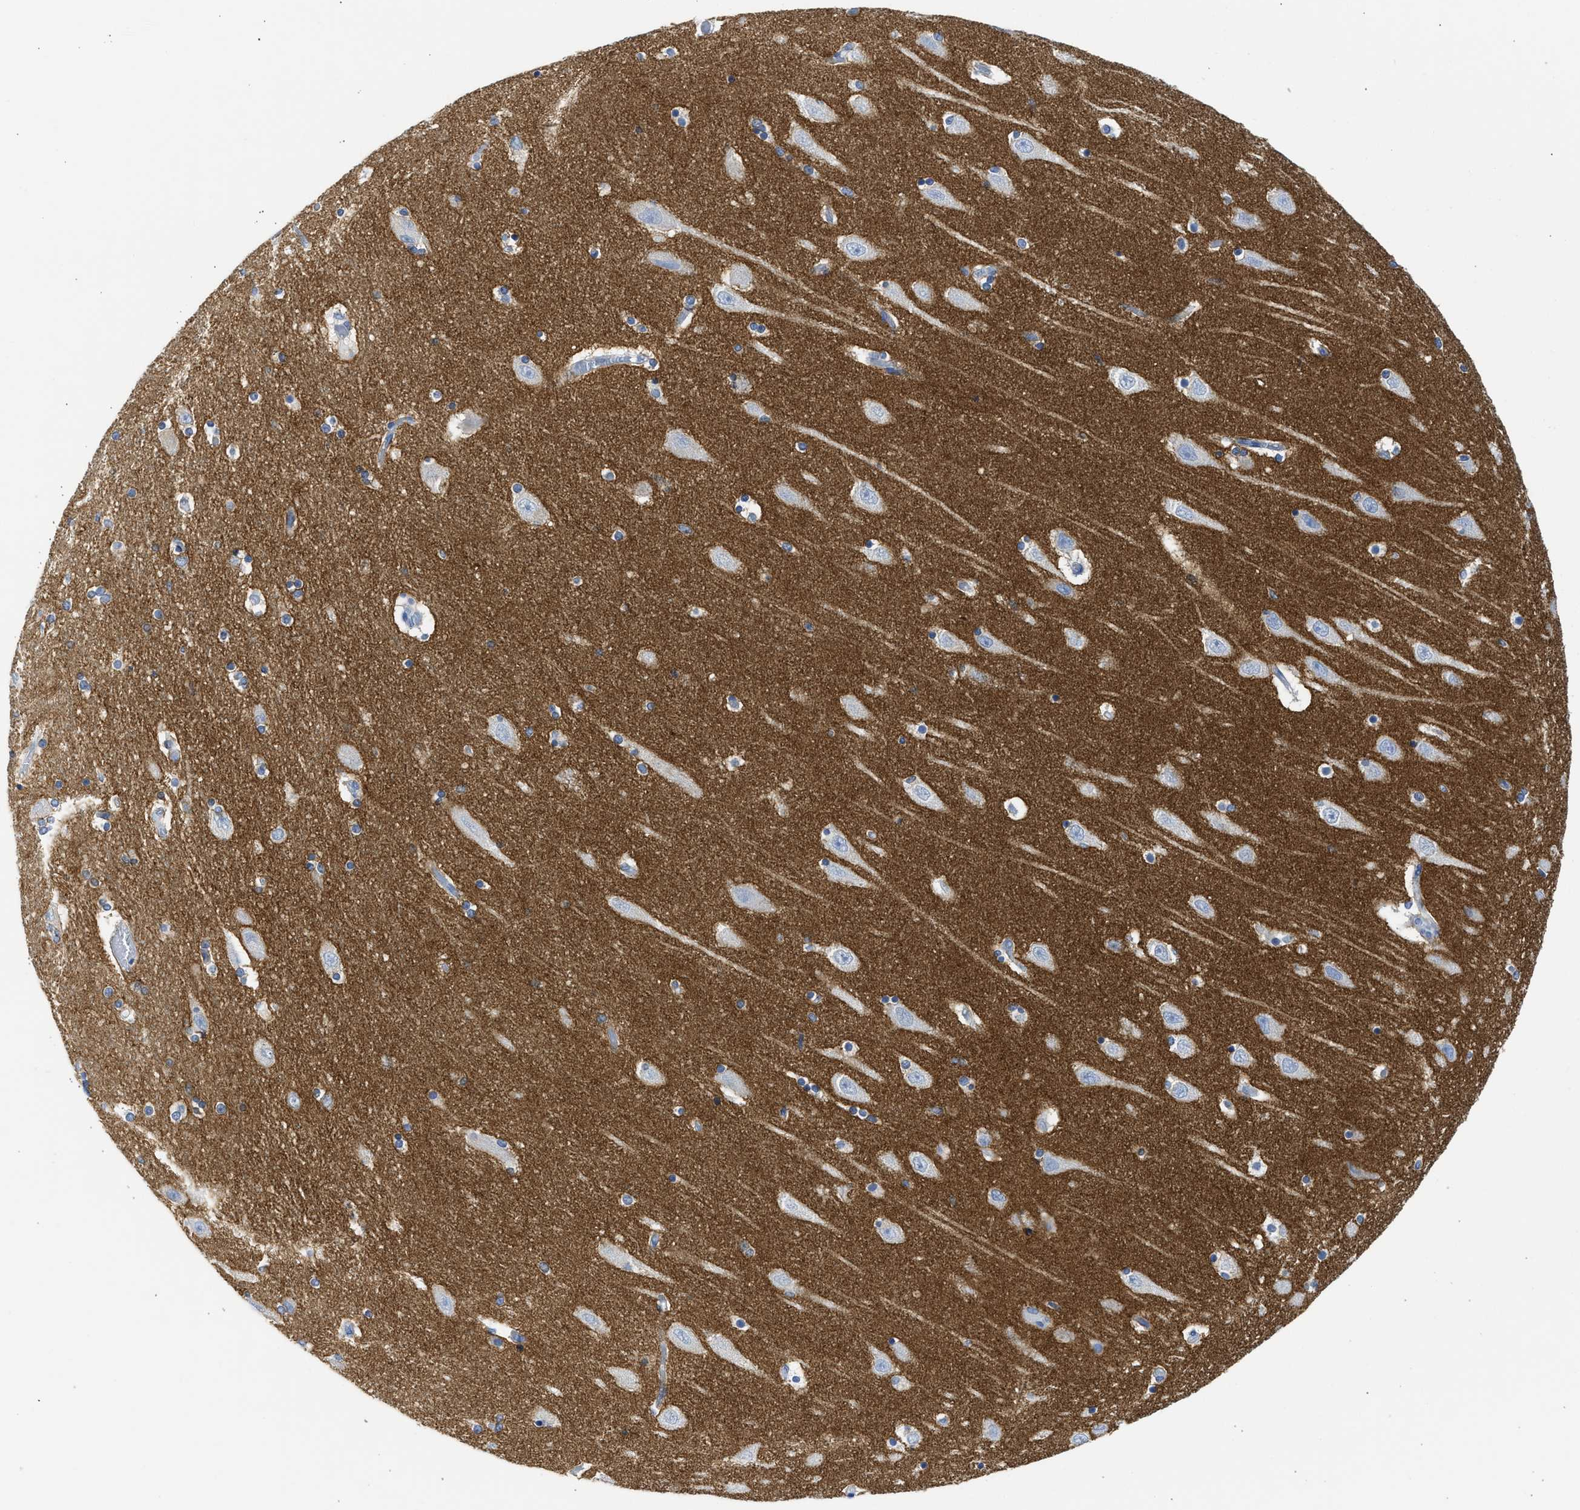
{"staining": {"intensity": "moderate", "quantity": "<25%", "location": "cytoplasmic/membranous"}, "tissue": "hippocampus", "cell_type": "Glial cells", "image_type": "normal", "snomed": [{"axis": "morphology", "description": "Normal tissue, NOS"}, {"axis": "topography", "description": "Hippocampus"}], "caption": "The image displays staining of normal hippocampus, revealing moderate cytoplasmic/membranous protein expression (brown color) within glial cells.", "gene": "NCAM1", "patient": {"sex": "female", "age": 54}}